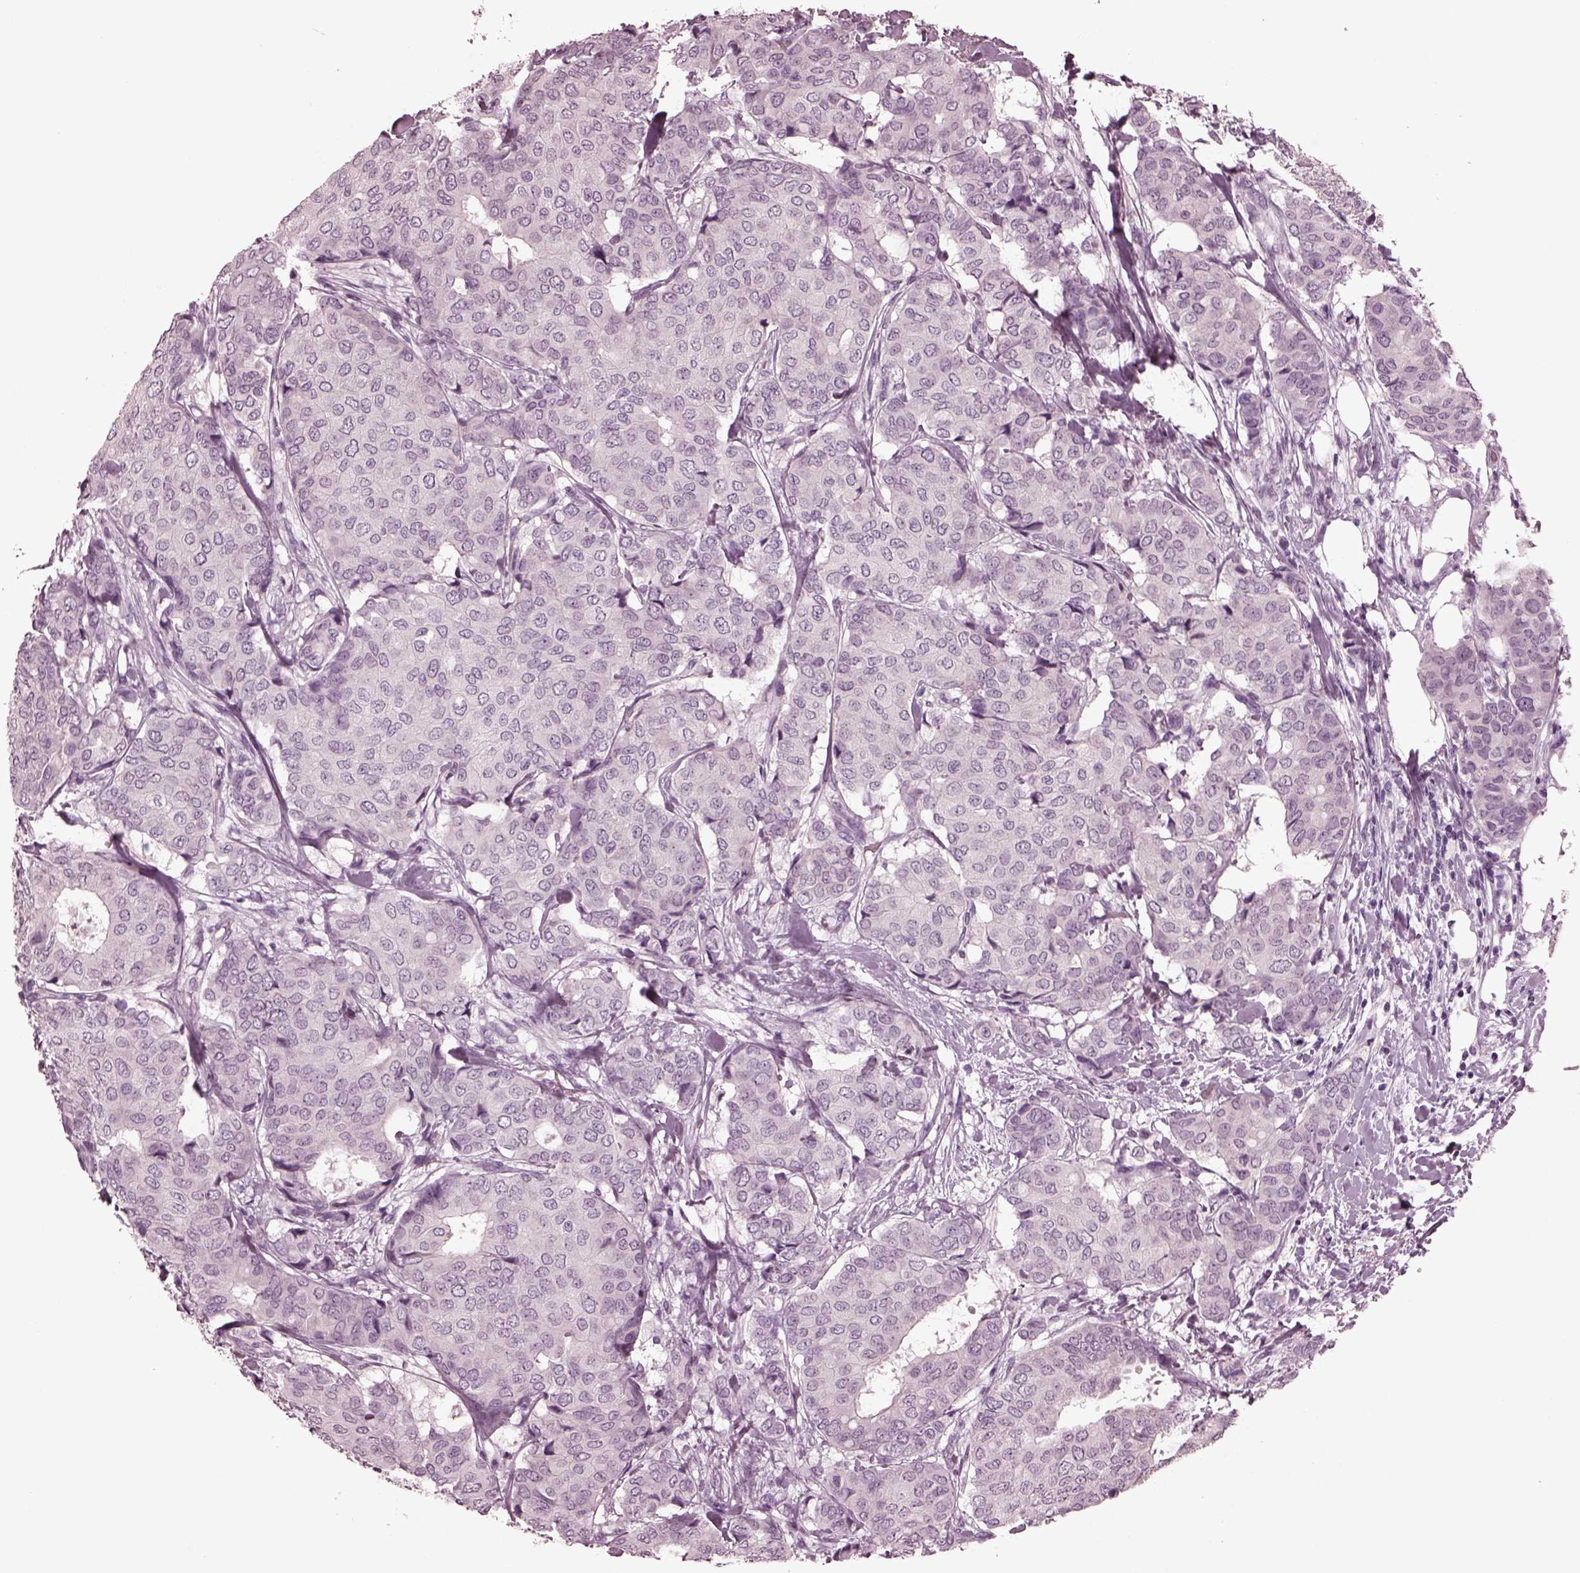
{"staining": {"intensity": "negative", "quantity": "none", "location": "none"}, "tissue": "breast cancer", "cell_type": "Tumor cells", "image_type": "cancer", "snomed": [{"axis": "morphology", "description": "Duct carcinoma"}, {"axis": "topography", "description": "Breast"}], "caption": "Immunohistochemistry histopathology image of human infiltrating ductal carcinoma (breast) stained for a protein (brown), which reveals no positivity in tumor cells.", "gene": "MIB2", "patient": {"sex": "female", "age": 75}}